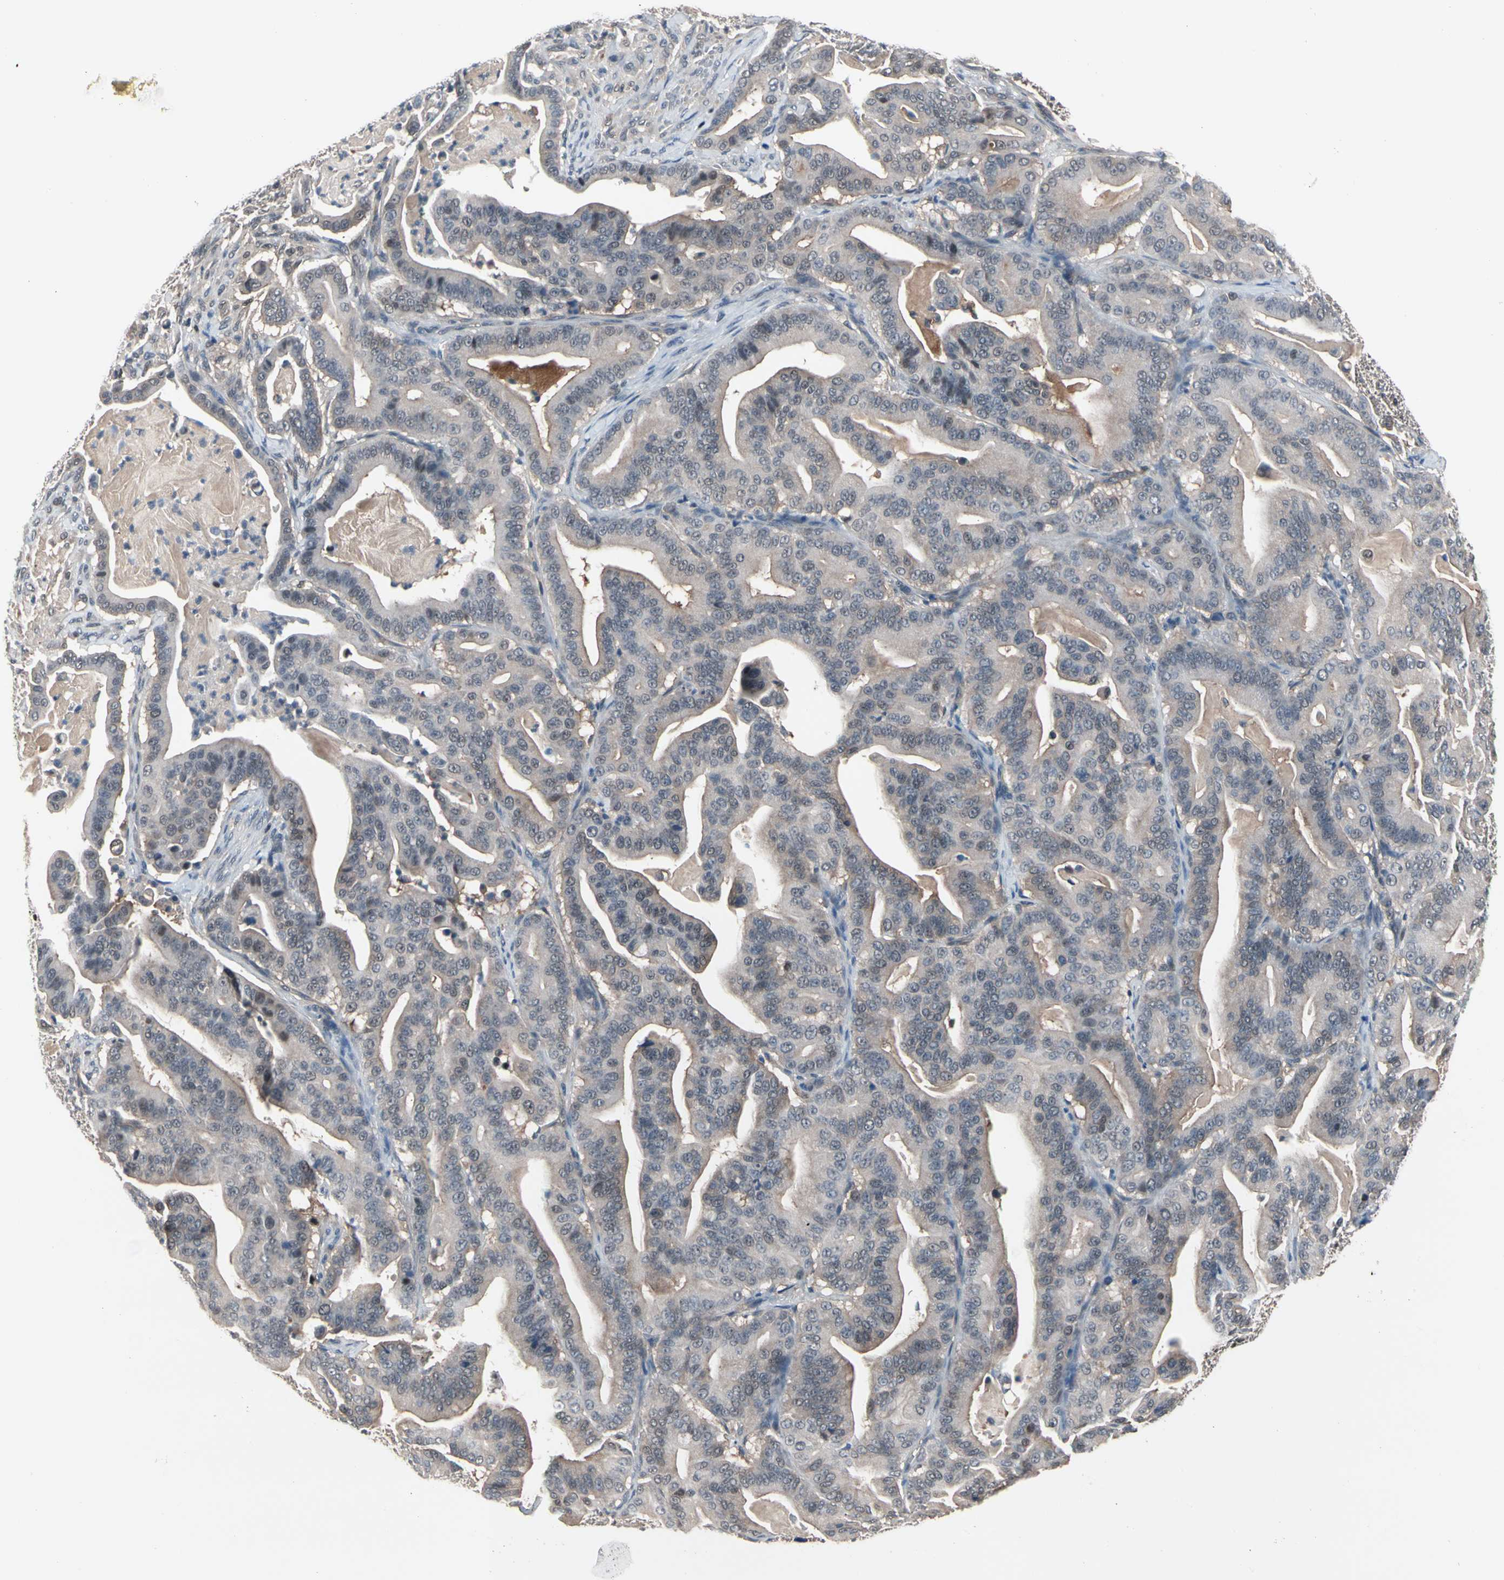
{"staining": {"intensity": "moderate", "quantity": "25%-75%", "location": "cytoplasmic/membranous"}, "tissue": "pancreatic cancer", "cell_type": "Tumor cells", "image_type": "cancer", "snomed": [{"axis": "morphology", "description": "Adenocarcinoma, NOS"}, {"axis": "topography", "description": "Pancreas"}], "caption": "About 25%-75% of tumor cells in pancreatic adenocarcinoma reveal moderate cytoplasmic/membranous protein staining as visualized by brown immunohistochemical staining.", "gene": "PSMA2", "patient": {"sex": "male", "age": 63}}